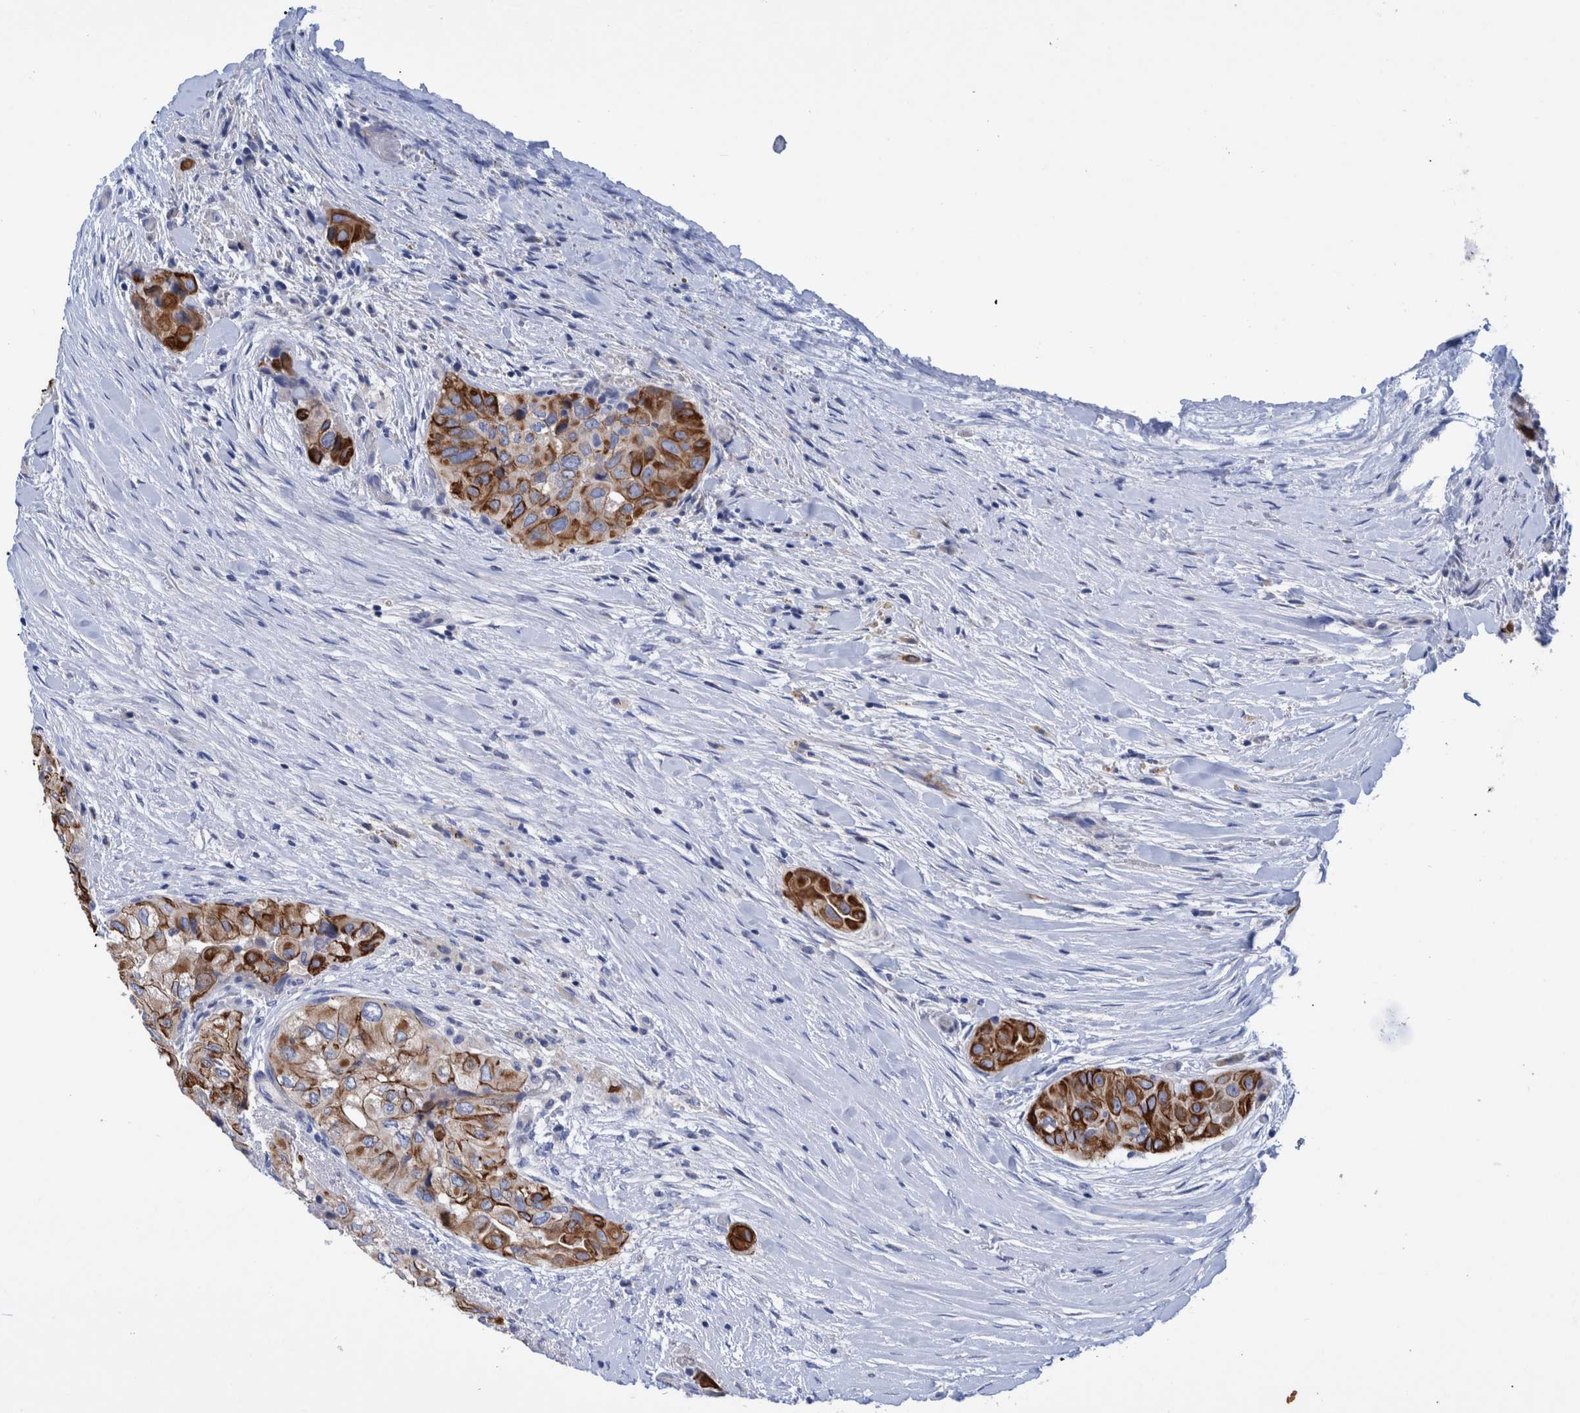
{"staining": {"intensity": "moderate", "quantity": ">75%", "location": "cytoplasmic/membranous"}, "tissue": "thyroid cancer", "cell_type": "Tumor cells", "image_type": "cancer", "snomed": [{"axis": "morphology", "description": "Papillary adenocarcinoma, NOS"}, {"axis": "topography", "description": "Thyroid gland"}], "caption": "Thyroid papillary adenocarcinoma stained with DAB immunohistochemistry (IHC) displays medium levels of moderate cytoplasmic/membranous expression in about >75% of tumor cells. The staining was performed using DAB, with brown indicating positive protein expression. Nuclei are stained blue with hematoxylin.", "gene": "MKS1", "patient": {"sex": "female", "age": 59}}